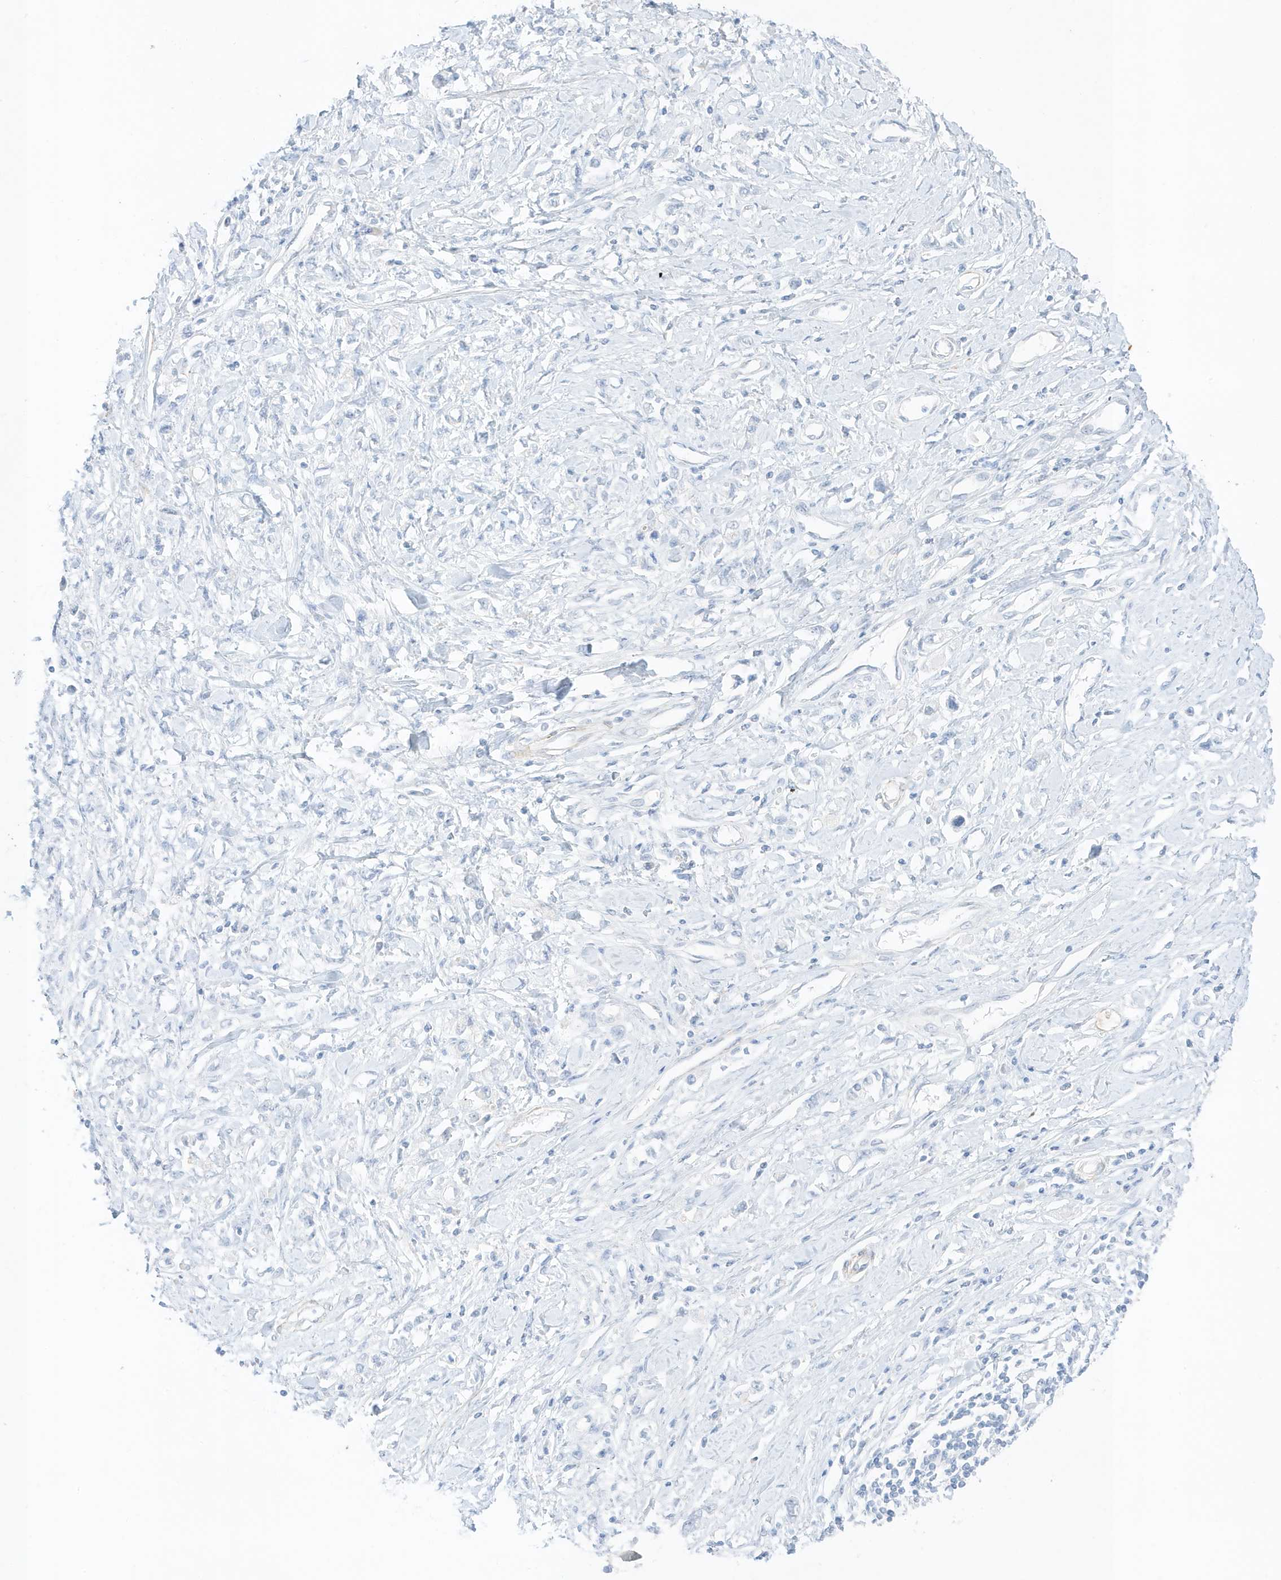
{"staining": {"intensity": "negative", "quantity": "none", "location": "none"}, "tissue": "stomach cancer", "cell_type": "Tumor cells", "image_type": "cancer", "snomed": [{"axis": "morphology", "description": "Adenocarcinoma, NOS"}, {"axis": "topography", "description": "Stomach"}], "caption": "Stomach cancer stained for a protein using immunohistochemistry displays no expression tumor cells.", "gene": "SLC22A13", "patient": {"sex": "female", "age": 76}}